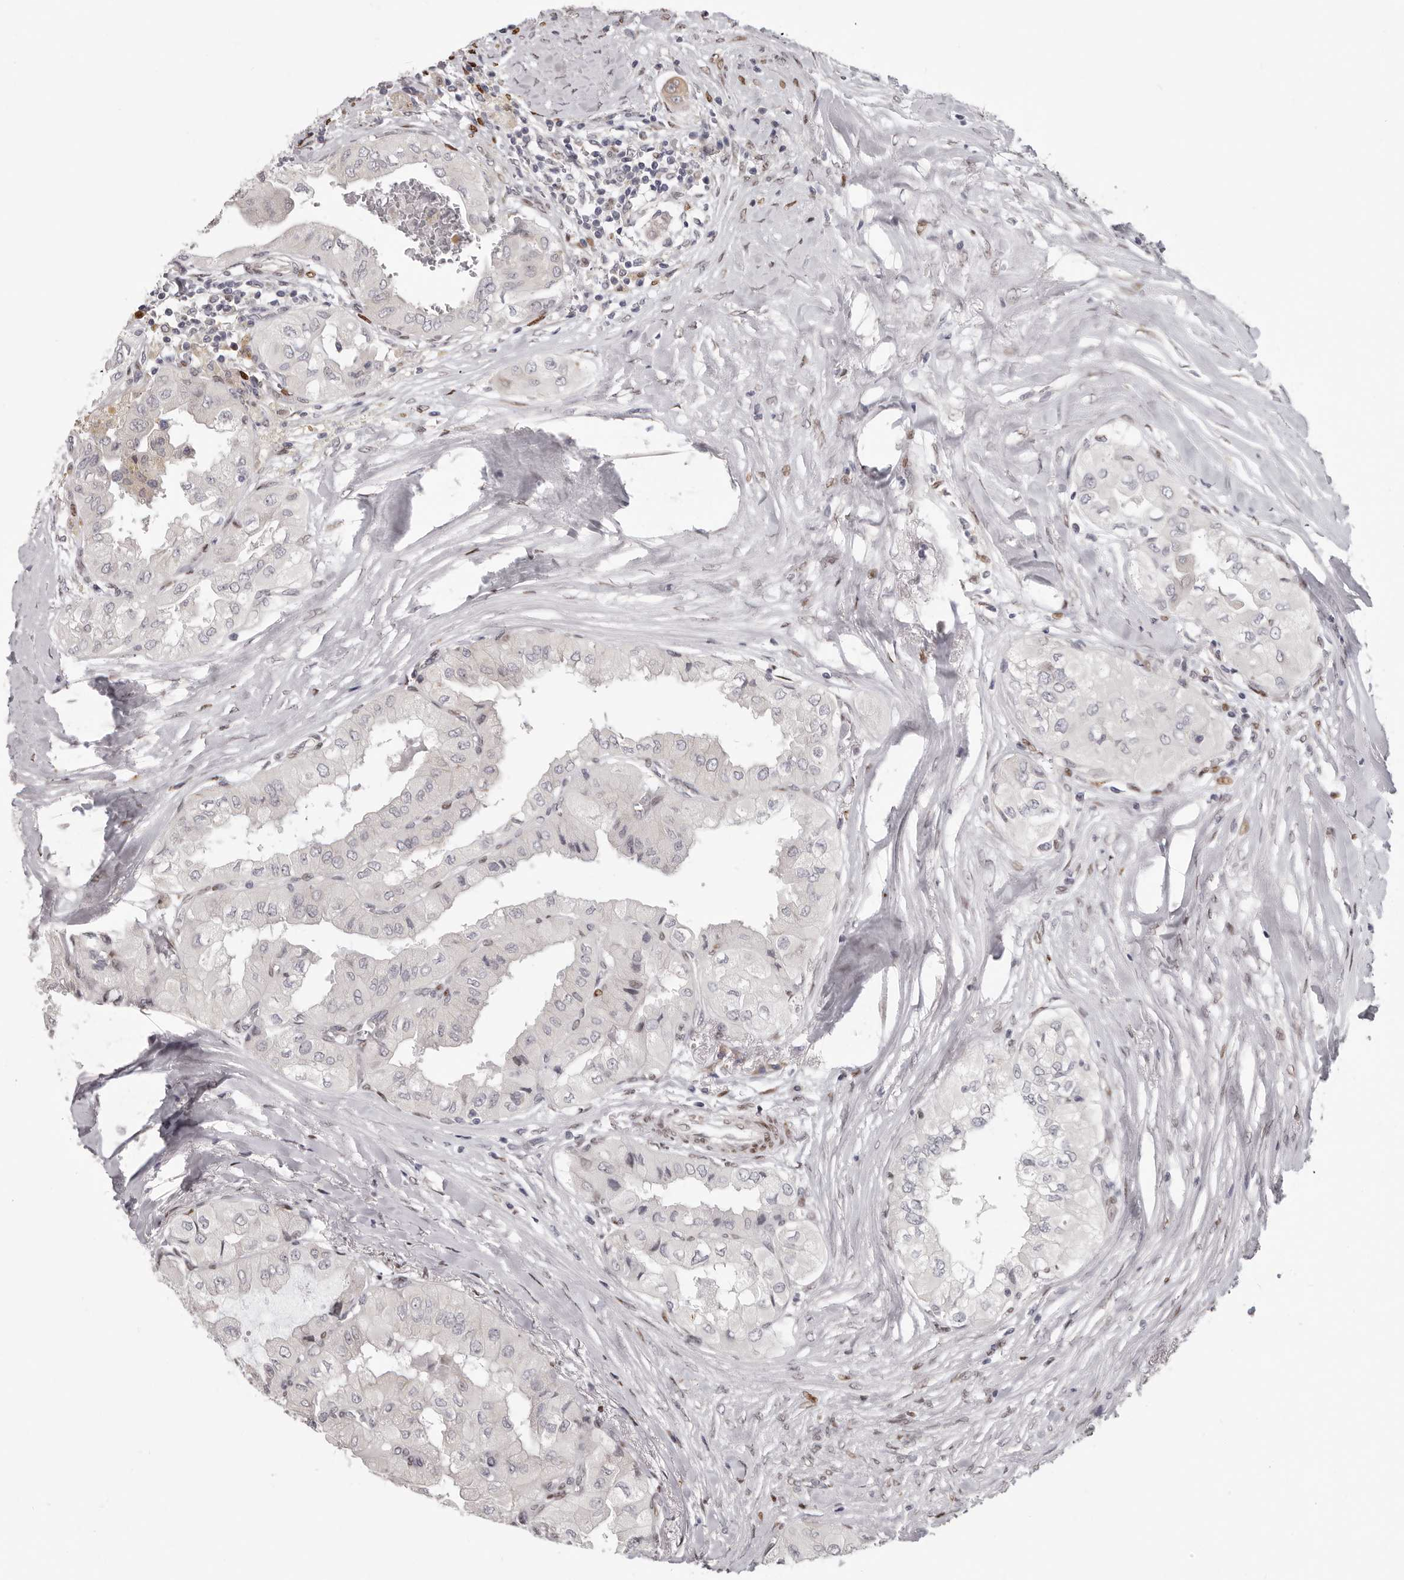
{"staining": {"intensity": "negative", "quantity": "none", "location": "none"}, "tissue": "thyroid cancer", "cell_type": "Tumor cells", "image_type": "cancer", "snomed": [{"axis": "morphology", "description": "Papillary adenocarcinoma, NOS"}, {"axis": "topography", "description": "Thyroid gland"}], "caption": "Immunohistochemistry (IHC) histopathology image of papillary adenocarcinoma (thyroid) stained for a protein (brown), which reveals no positivity in tumor cells. Nuclei are stained in blue.", "gene": "SRP19", "patient": {"sex": "female", "age": 59}}